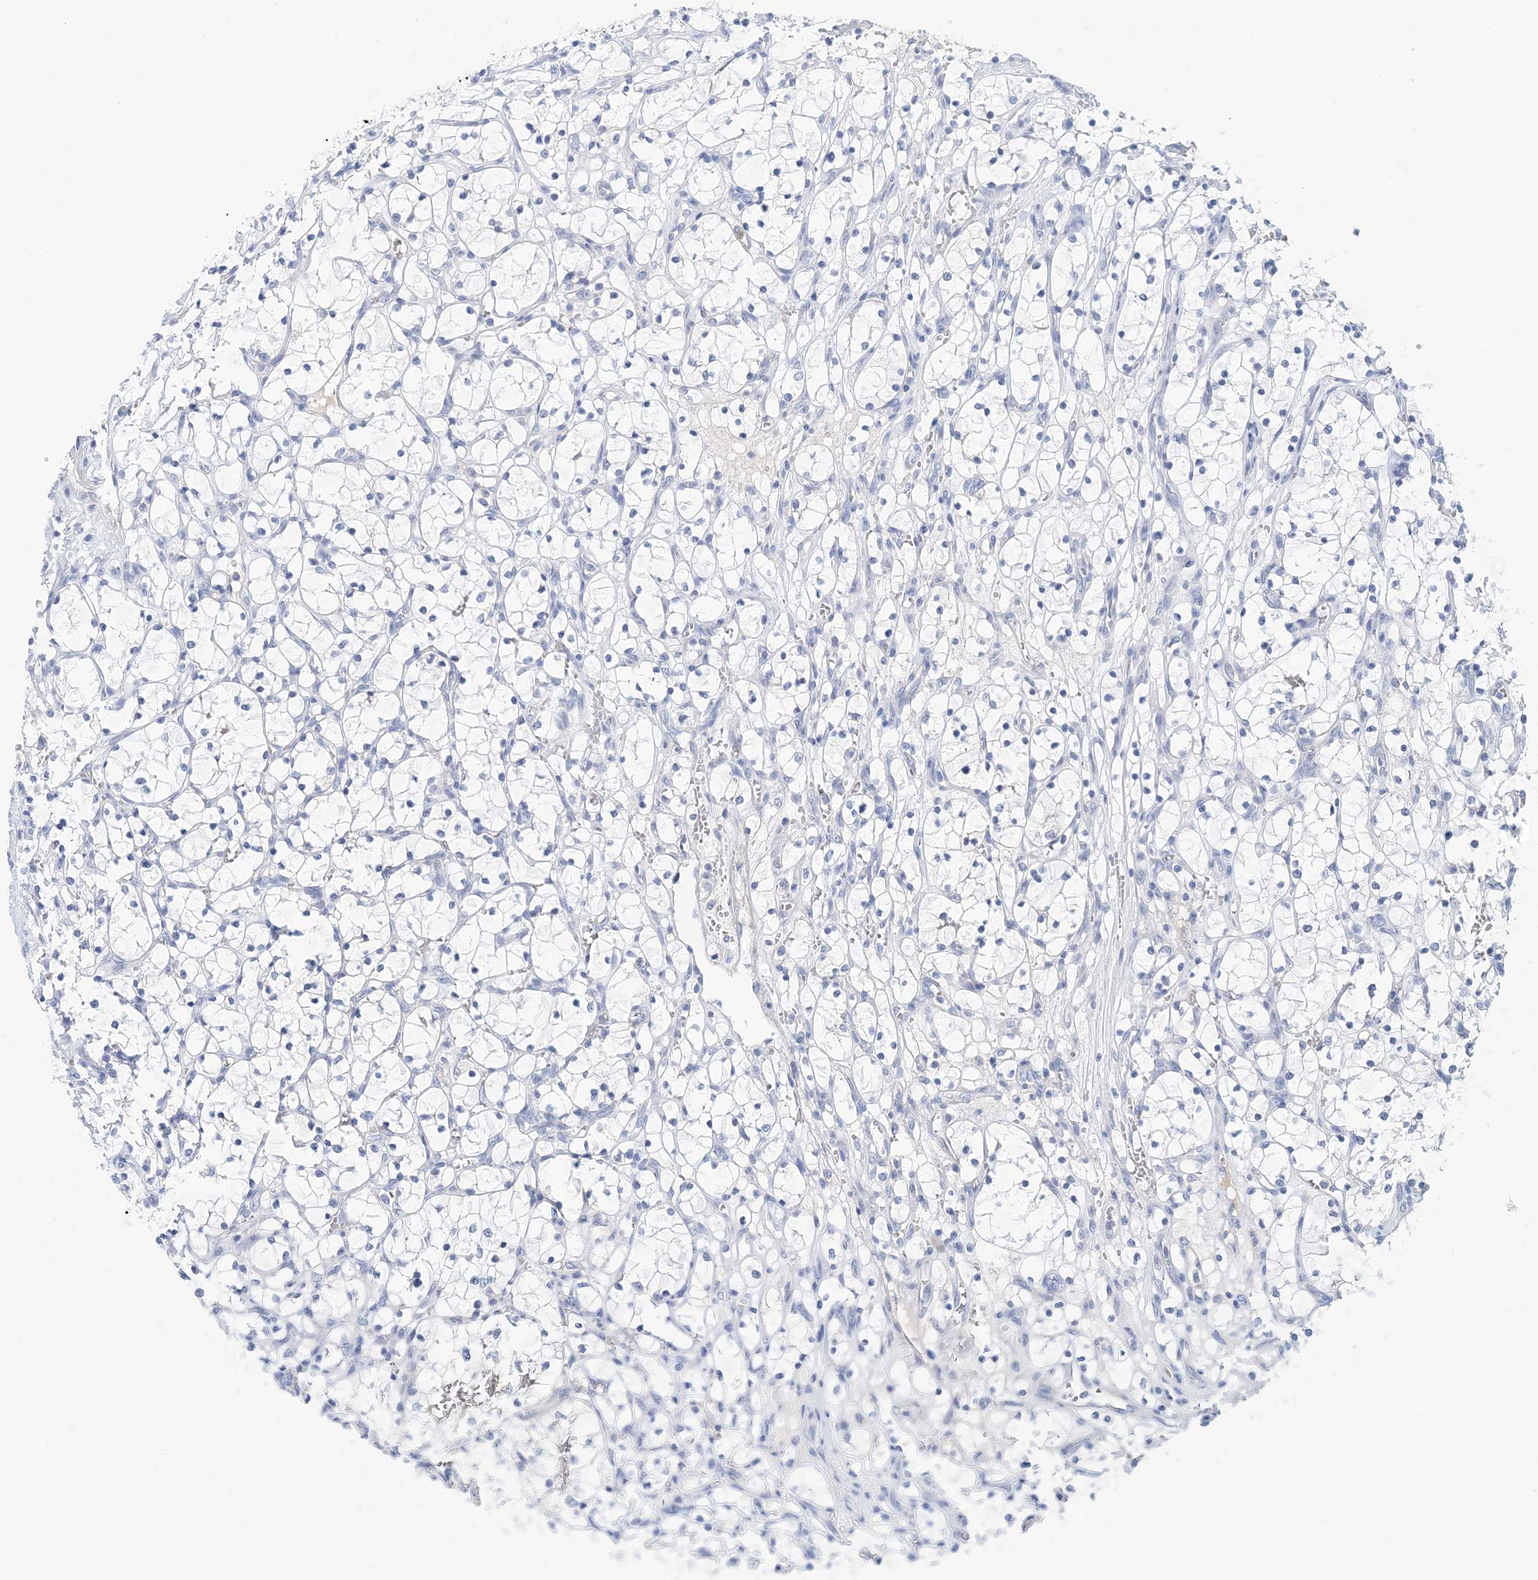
{"staining": {"intensity": "negative", "quantity": "none", "location": "none"}, "tissue": "renal cancer", "cell_type": "Tumor cells", "image_type": "cancer", "snomed": [{"axis": "morphology", "description": "Adenocarcinoma, NOS"}, {"axis": "topography", "description": "Kidney"}], "caption": "Immunohistochemistry photomicrograph of neoplastic tissue: human renal adenocarcinoma stained with DAB exhibits no significant protein expression in tumor cells. (Stains: DAB immunohistochemistry with hematoxylin counter stain, Microscopy: brightfield microscopy at high magnification).", "gene": "LRRIQ4", "patient": {"sex": "female", "age": 69}}